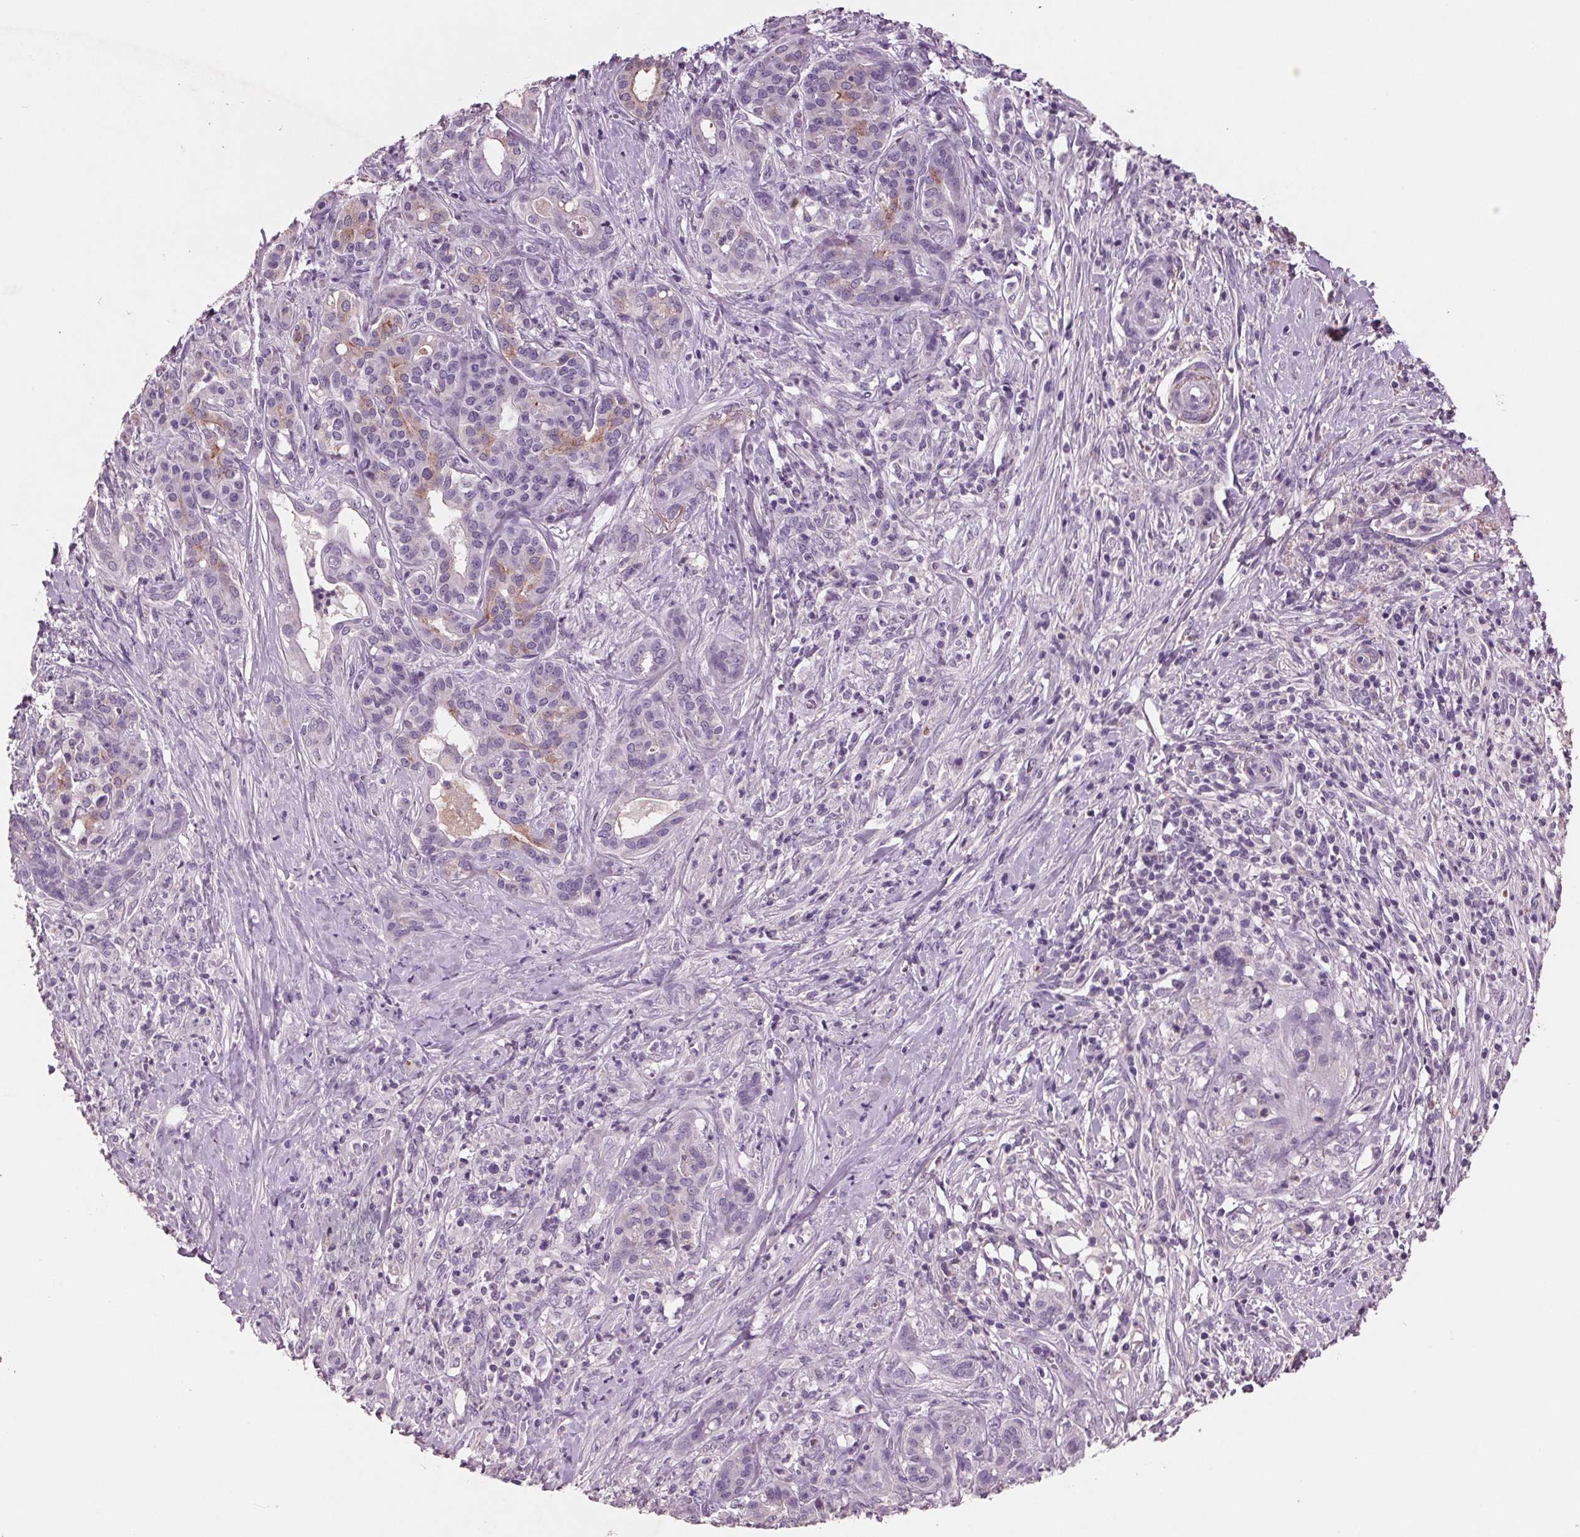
{"staining": {"intensity": "weak", "quantity": "<25%", "location": "cytoplasmic/membranous"}, "tissue": "pancreatic cancer", "cell_type": "Tumor cells", "image_type": "cancer", "snomed": [{"axis": "morphology", "description": "Normal tissue, NOS"}, {"axis": "morphology", "description": "Inflammation, NOS"}, {"axis": "morphology", "description": "Adenocarcinoma, NOS"}, {"axis": "topography", "description": "Pancreas"}], "caption": "This is an IHC micrograph of human adenocarcinoma (pancreatic). There is no staining in tumor cells.", "gene": "C6", "patient": {"sex": "male", "age": 57}}